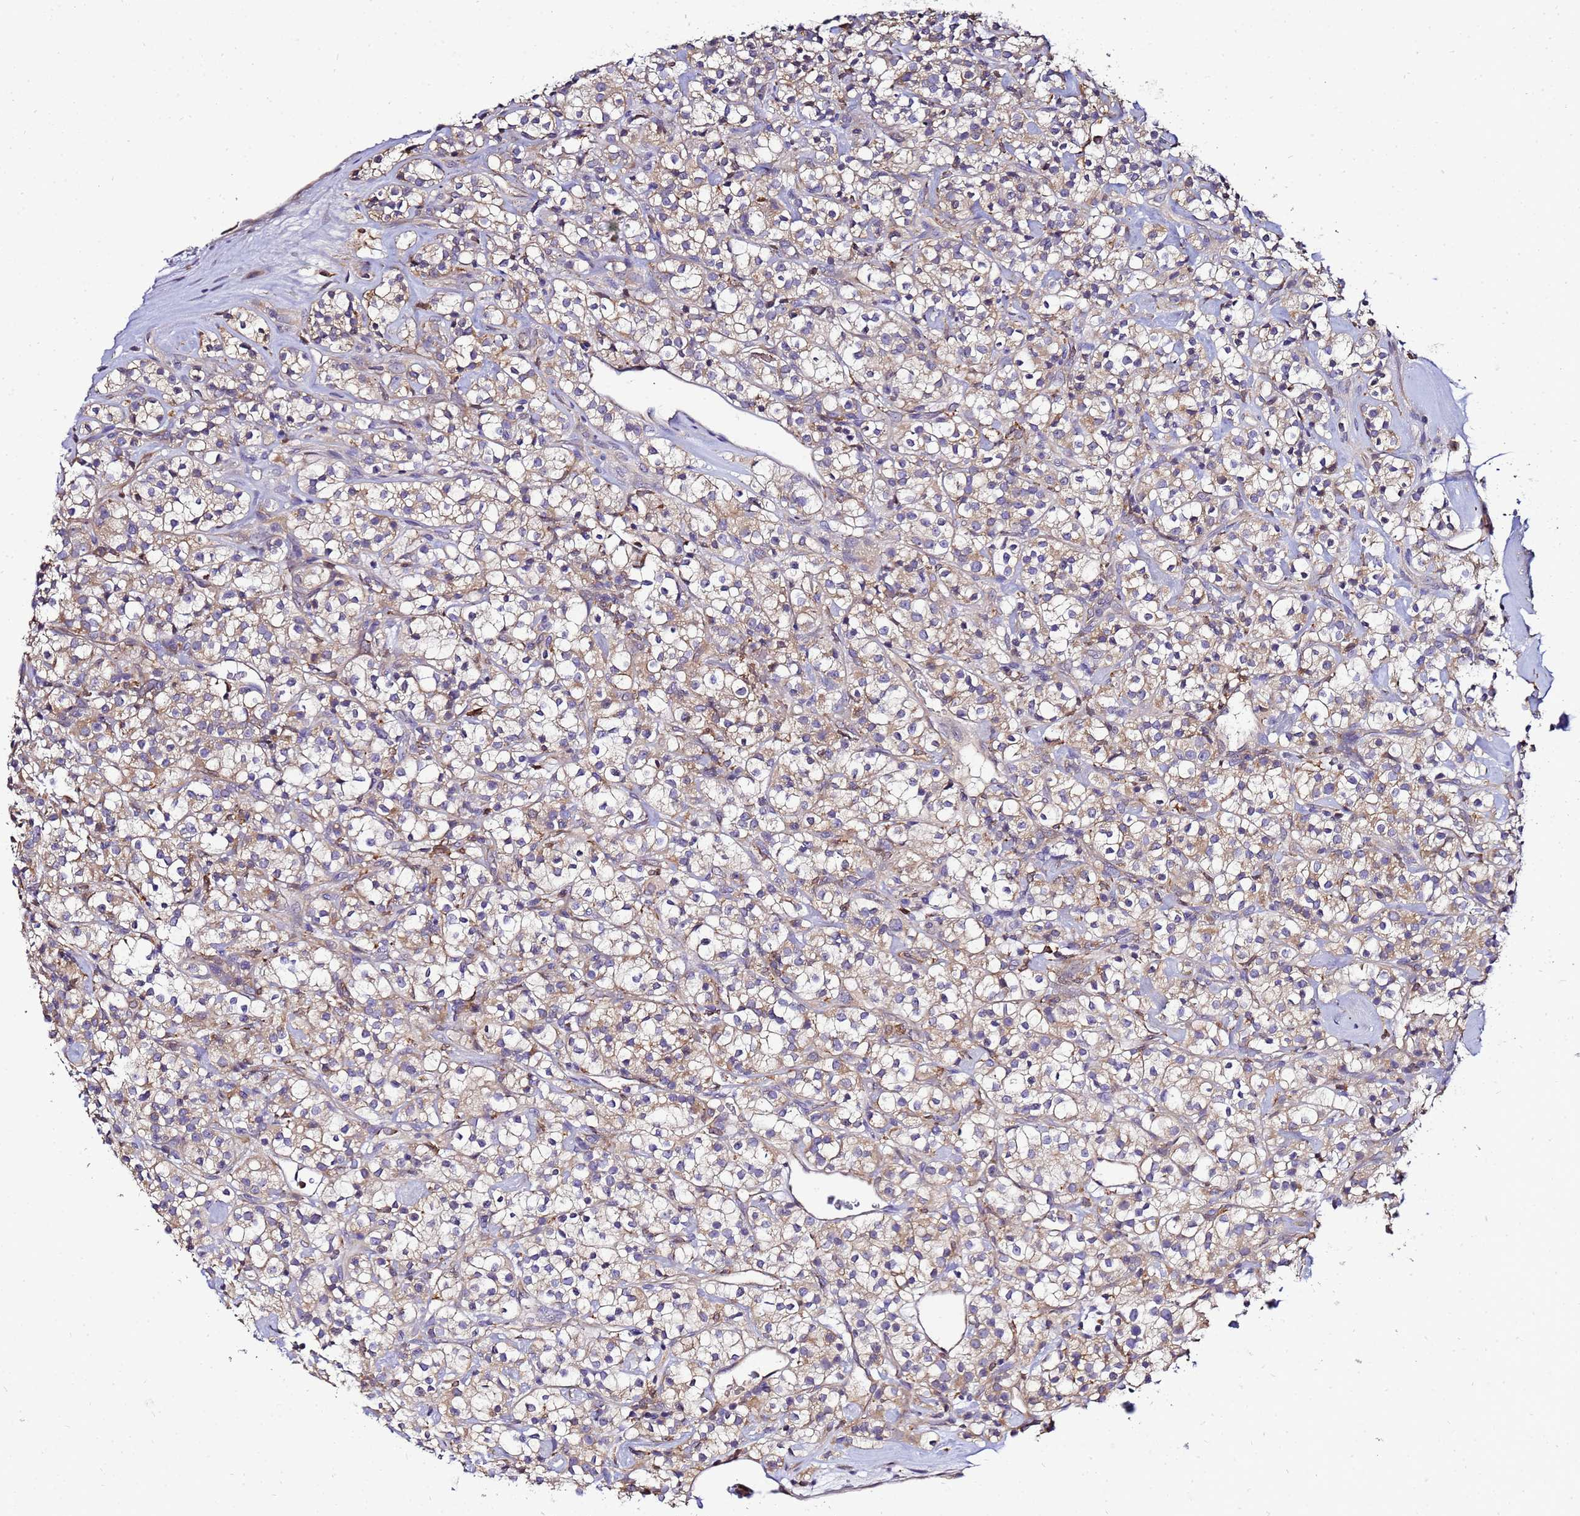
{"staining": {"intensity": "weak", "quantity": ">75%", "location": "cytoplasmic/membranous"}, "tissue": "renal cancer", "cell_type": "Tumor cells", "image_type": "cancer", "snomed": [{"axis": "morphology", "description": "Adenocarcinoma, NOS"}, {"axis": "topography", "description": "Kidney"}], "caption": "Immunohistochemical staining of human renal cancer (adenocarcinoma) reveals low levels of weak cytoplasmic/membranous positivity in approximately >75% of tumor cells. (Brightfield microscopy of DAB IHC at high magnification).", "gene": "ADPGK", "patient": {"sex": "male", "age": 77}}